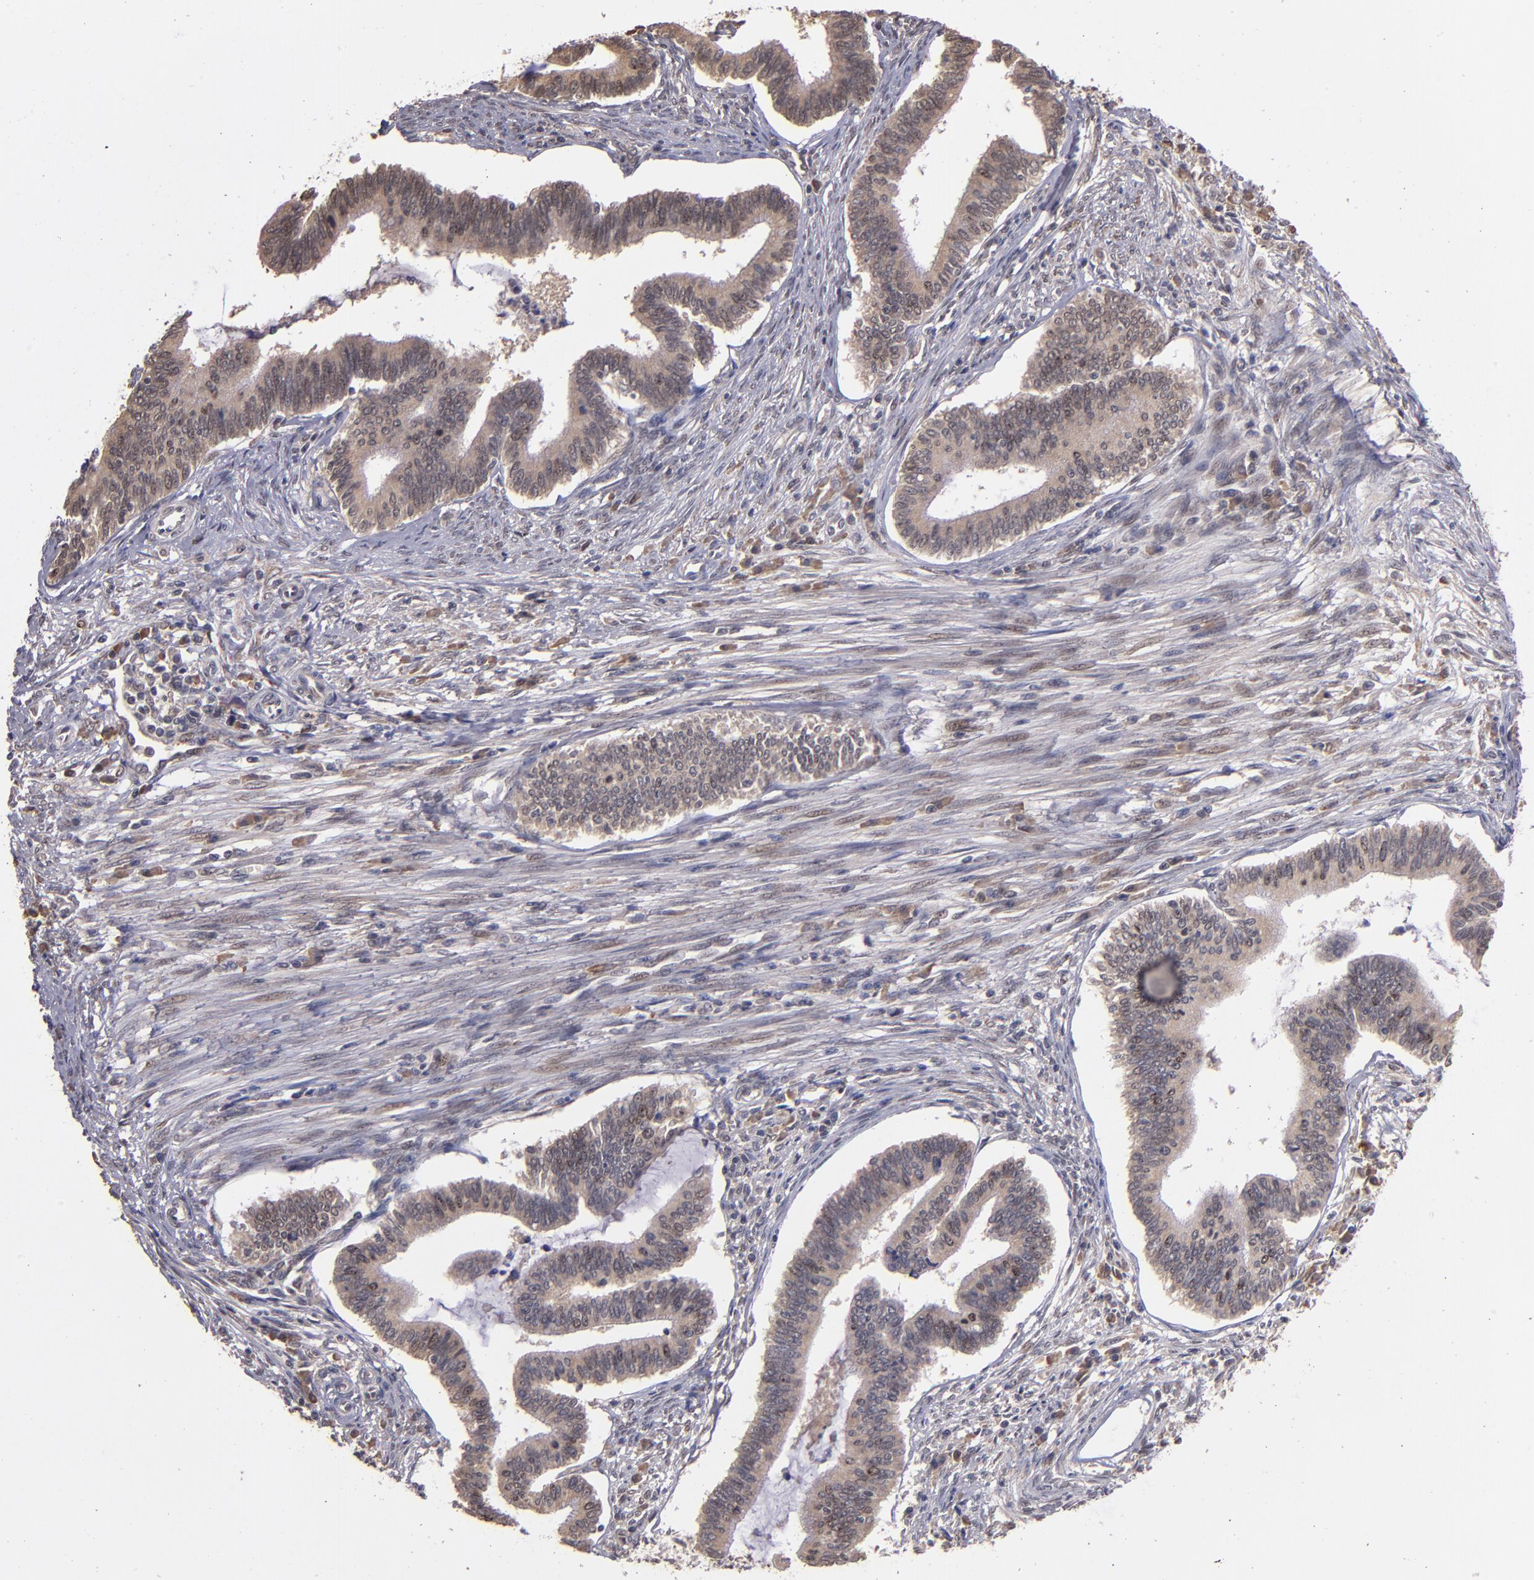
{"staining": {"intensity": "moderate", "quantity": "25%-75%", "location": "cytoplasmic/membranous,nuclear"}, "tissue": "cervical cancer", "cell_type": "Tumor cells", "image_type": "cancer", "snomed": [{"axis": "morphology", "description": "Adenocarcinoma, NOS"}, {"axis": "topography", "description": "Cervix"}], "caption": "This is an image of immunohistochemistry staining of cervical adenocarcinoma, which shows moderate positivity in the cytoplasmic/membranous and nuclear of tumor cells.", "gene": "ABHD12B", "patient": {"sex": "female", "age": 36}}